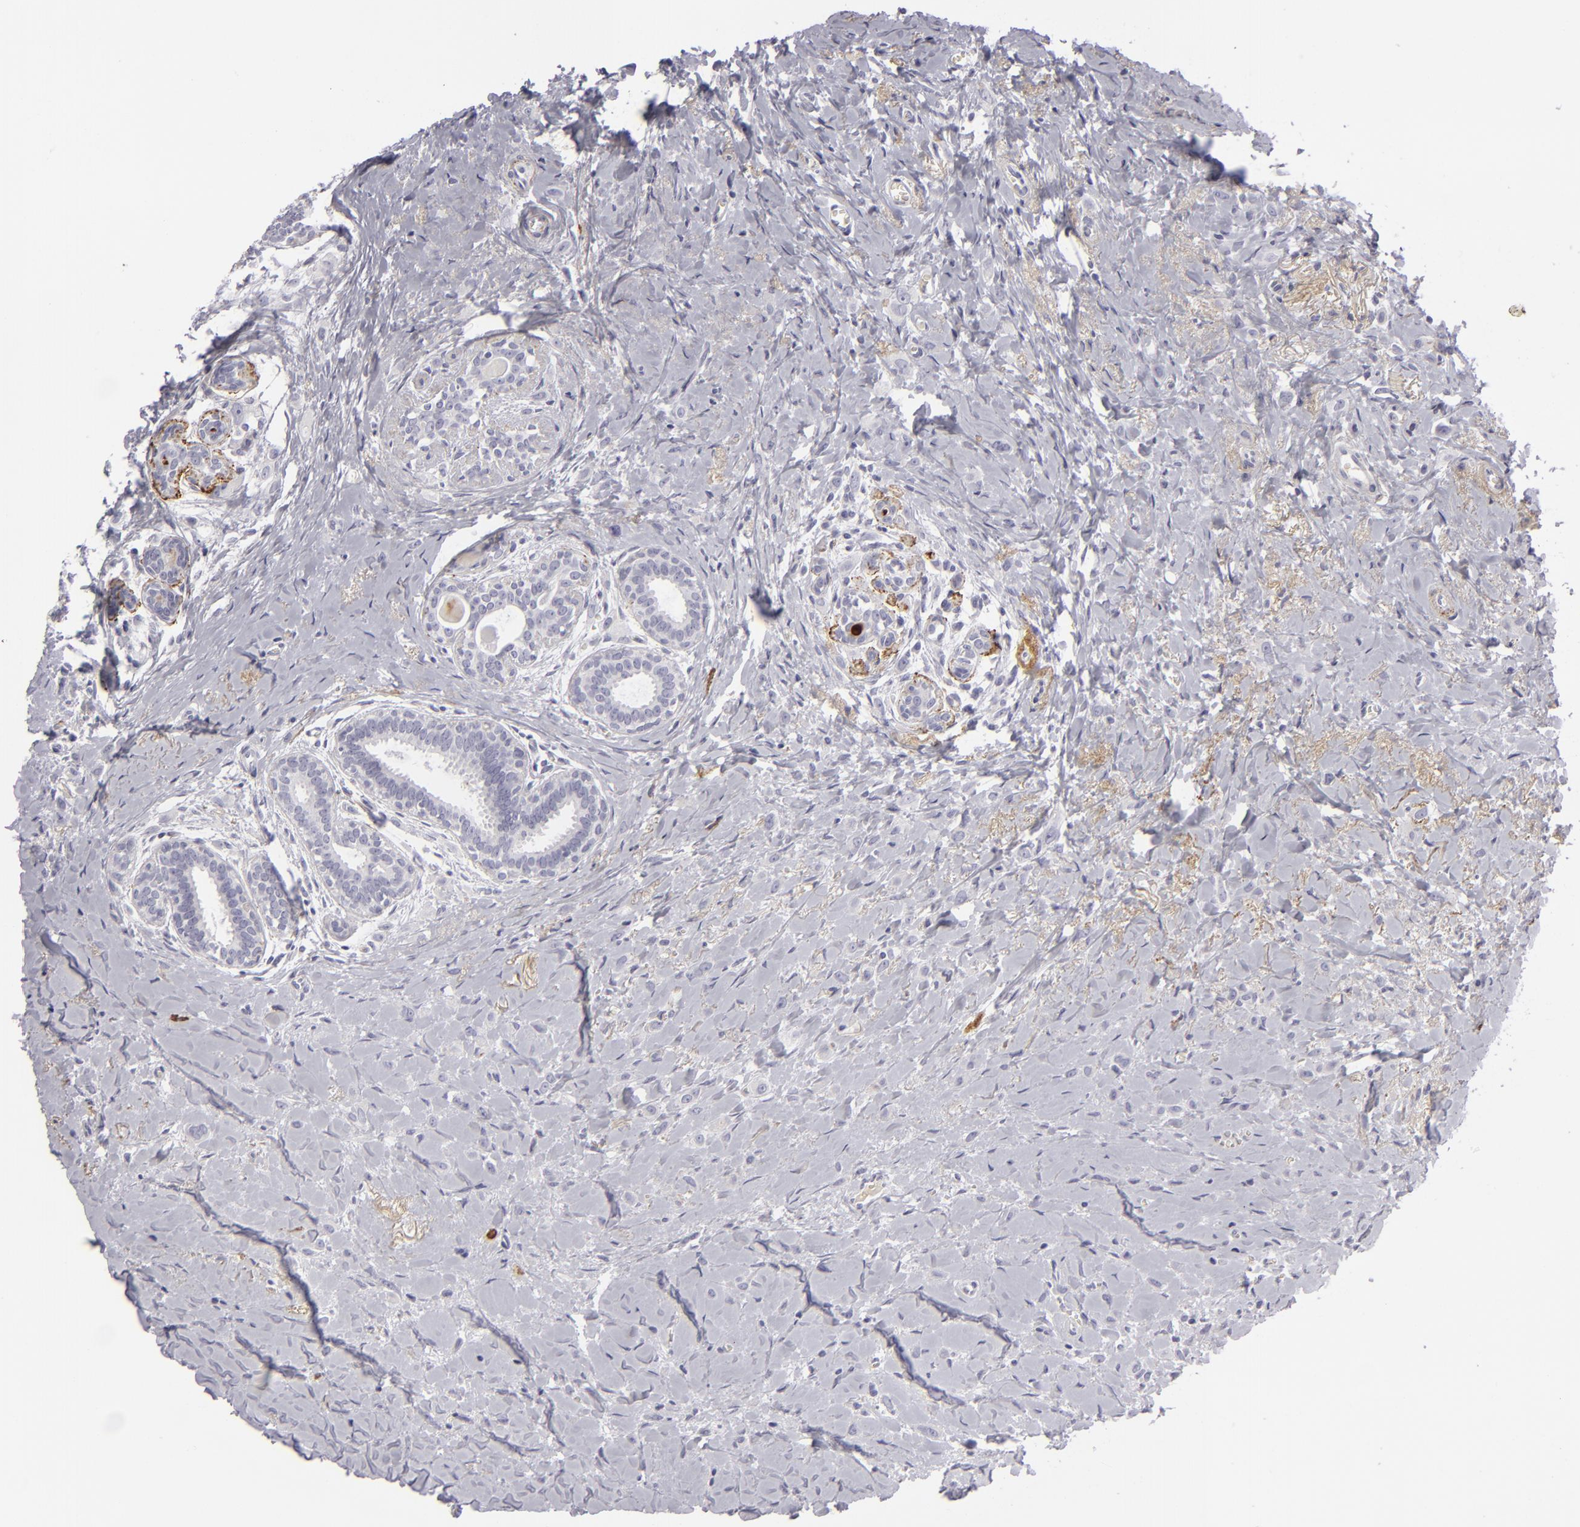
{"staining": {"intensity": "negative", "quantity": "none", "location": "none"}, "tissue": "breast cancer", "cell_type": "Tumor cells", "image_type": "cancer", "snomed": [{"axis": "morphology", "description": "Lobular carcinoma"}, {"axis": "topography", "description": "Breast"}], "caption": "A micrograph of breast lobular carcinoma stained for a protein shows no brown staining in tumor cells. The staining is performed using DAB brown chromogen with nuclei counter-stained in using hematoxylin.", "gene": "C9", "patient": {"sex": "female", "age": 57}}